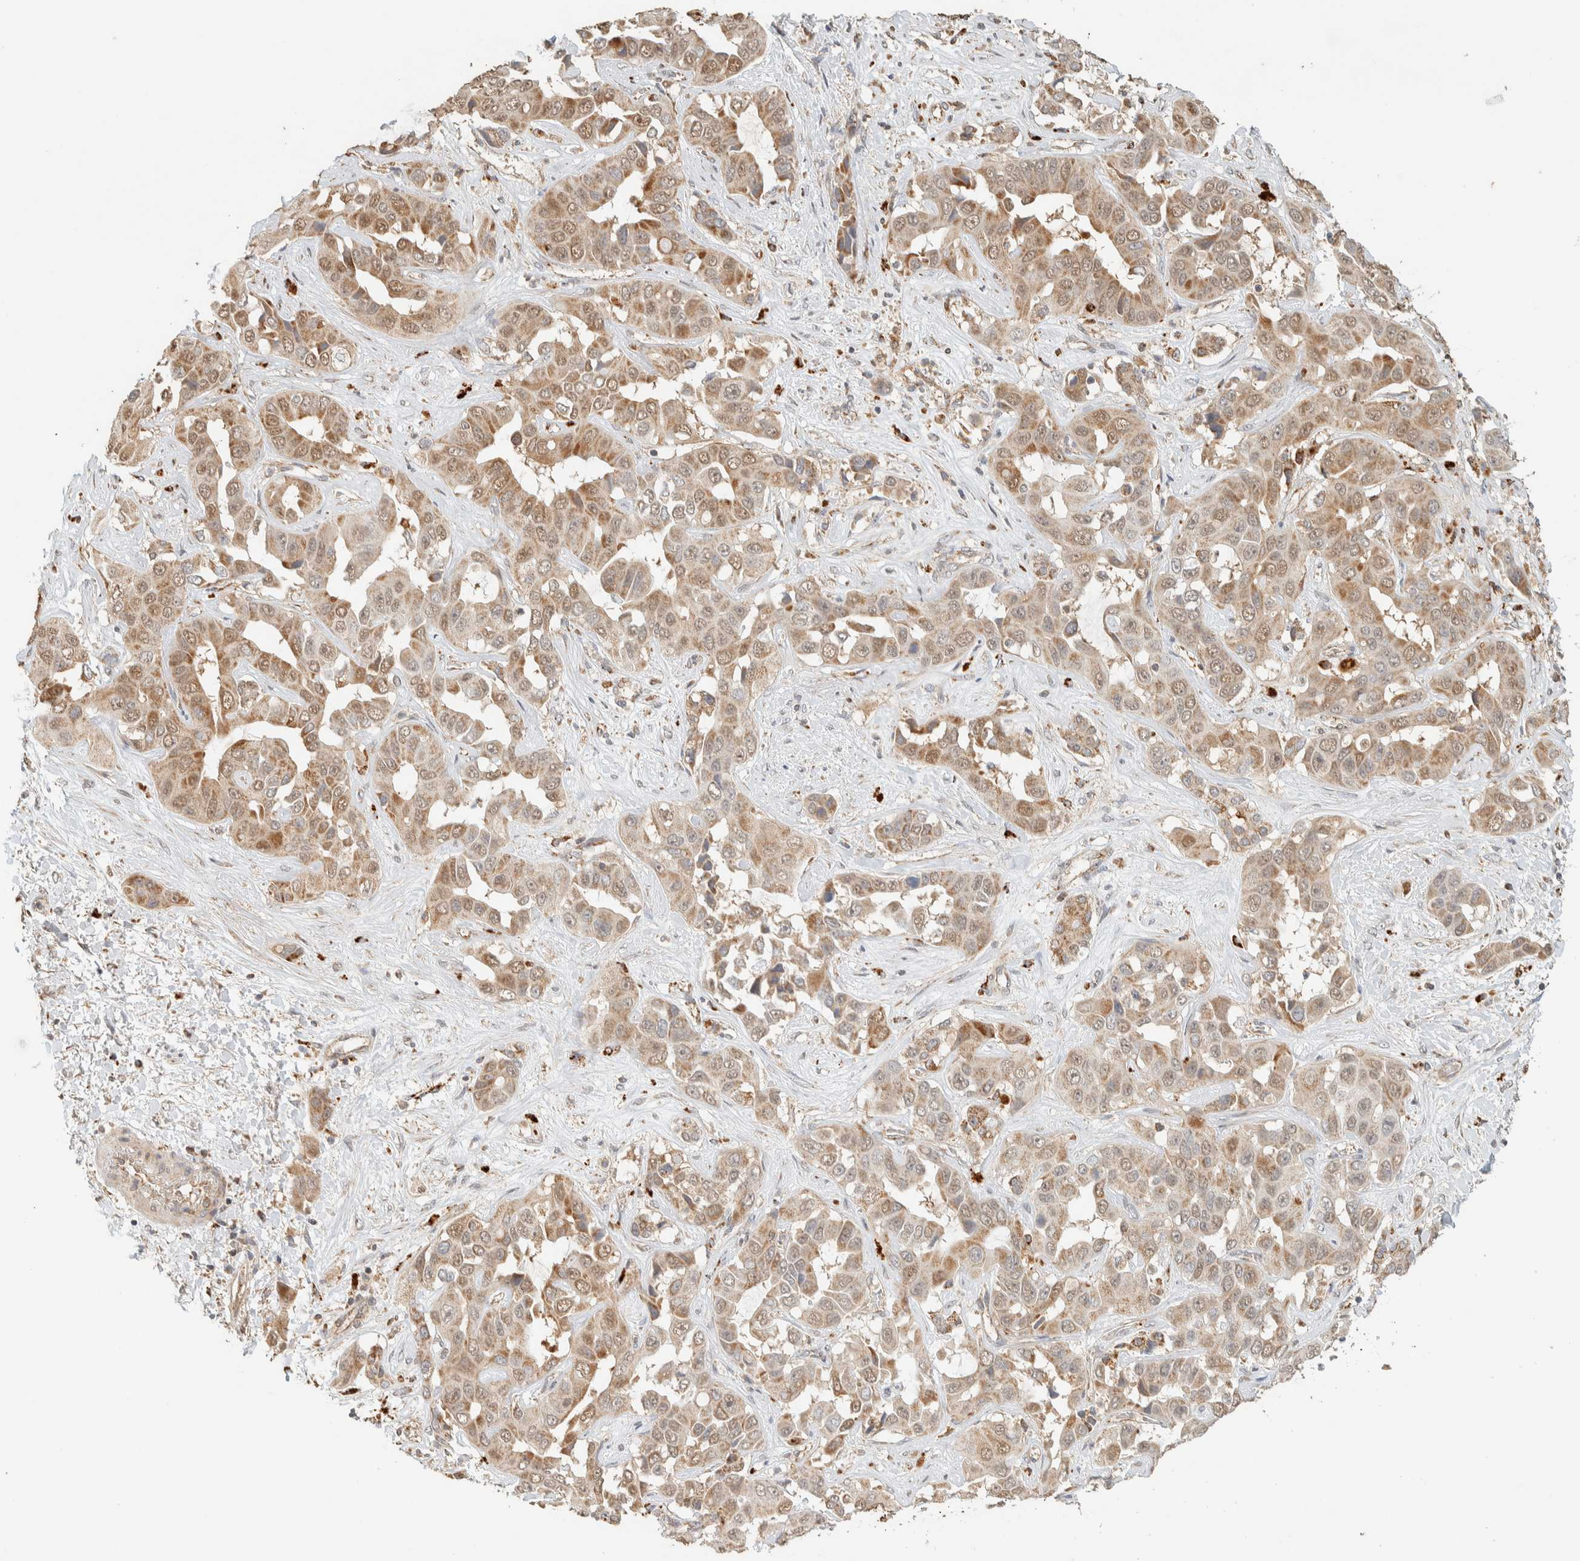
{"staining": {"intensity": "weak", "quantity": ">75%", "location": "cytoplasmic/membranous,nuclear"}, "tissue": "liver cancer", "cell_type": "Tumor cells", "image_type": "cancer", "snomed": [{"axis": "morphology", "description": "Cholangiocarcinoma"}, {"axis": "topography", "description": "Liver"}], "caption": "Weak cytoplasmic/membranous and nuclear protein staining is present in about >75% of tumor cells in liver cholangiocarcinoma.", "gene": "PDE7B", "patient": {"sex": "female", "age": 52}}